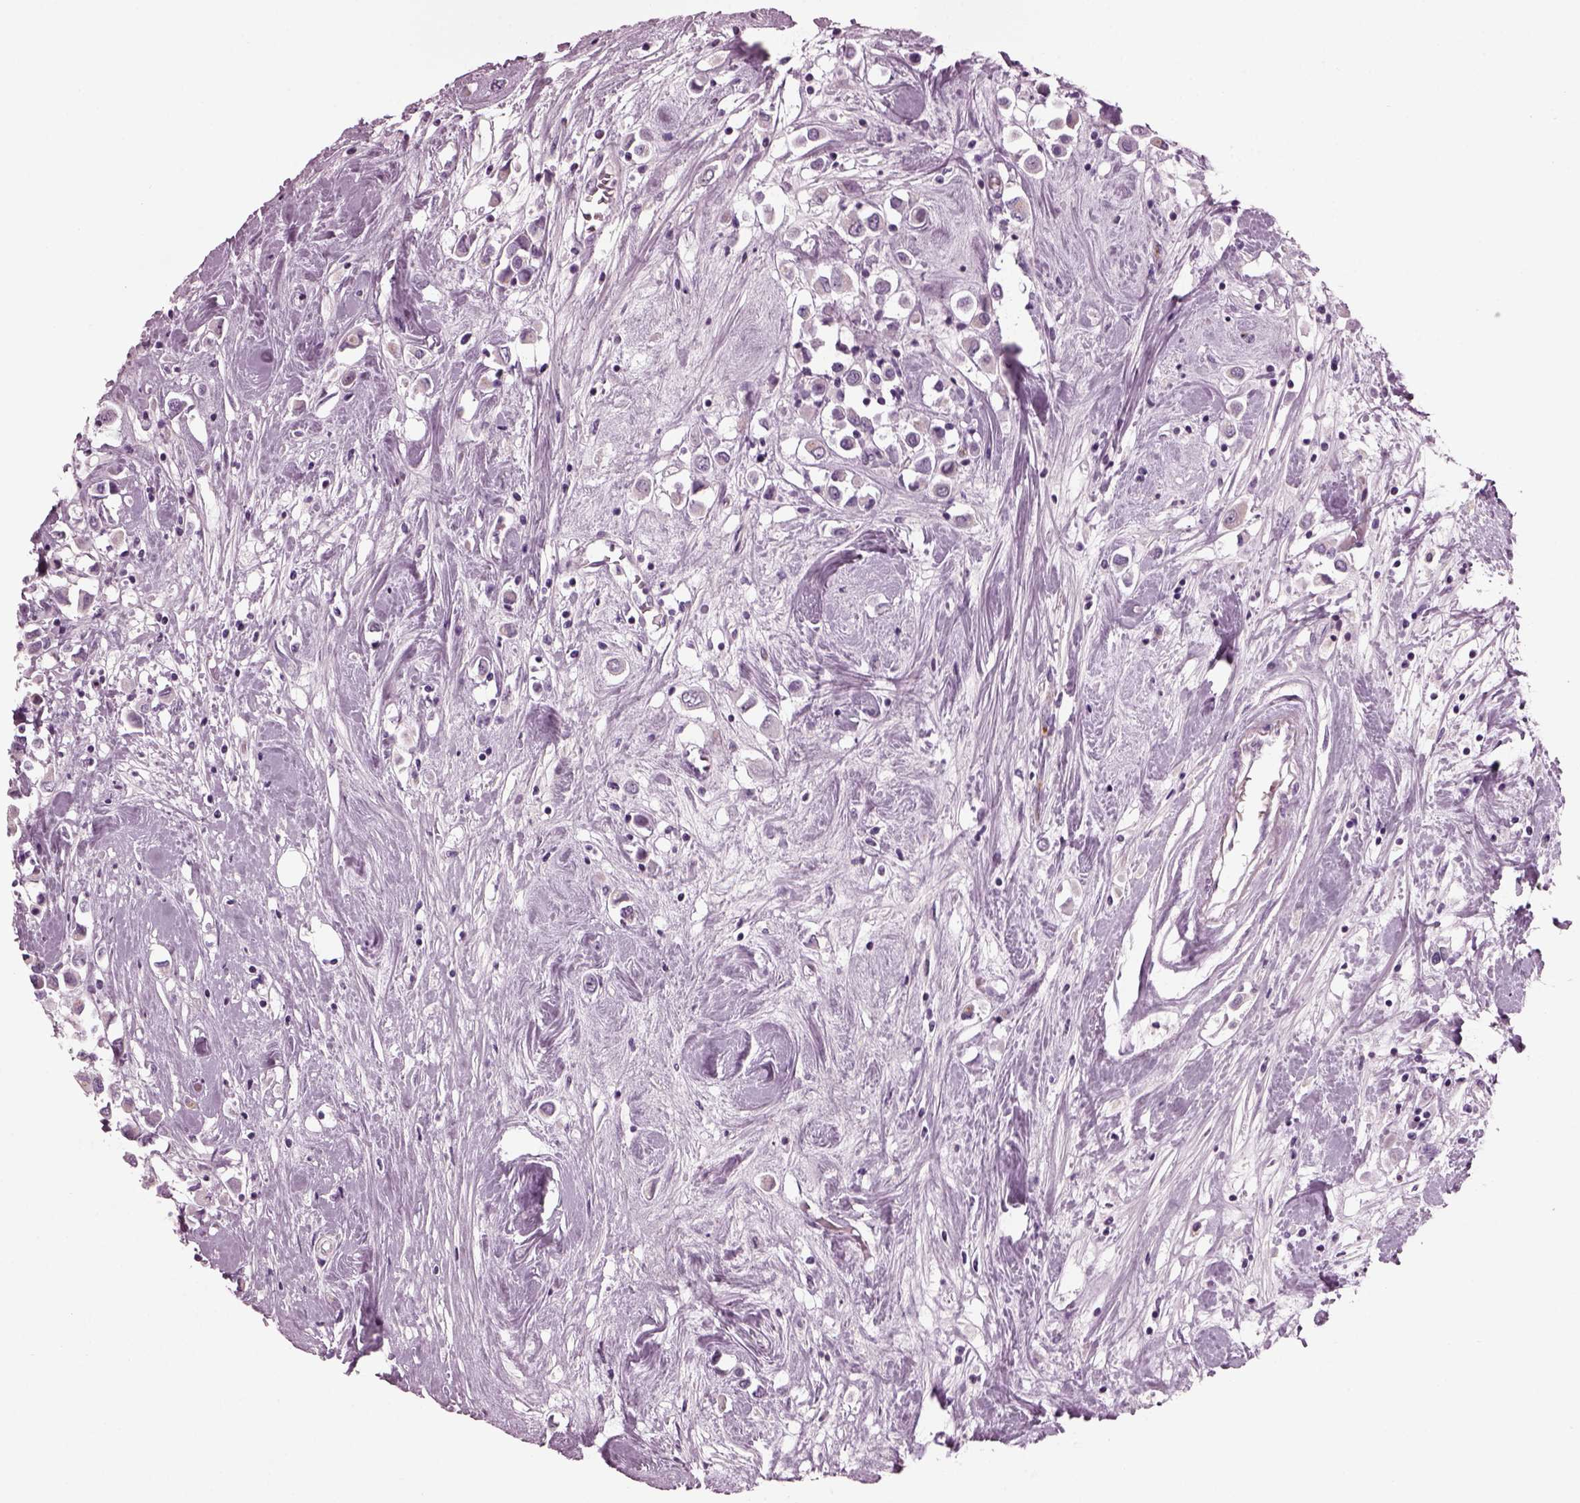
{"staining": {"intensity": "negative", "quantity": "none", "location": "none"}, "tissue": "breast cancer", "cell_type": "Tumor cells", "image_type": "cancer", "snomed": [{"axis": "morphology", "description": "Duct carcinoma"}, {"axis": "topography", "description": "Breast"}], "caption": "A high-resolution micrograph shows immunohistochemistry staining of infiltrating ductal carcinoma (breast), which exhibits no significant staining in tumor cells.", "gene": "DPYSL5", "patient": {"sex": "female", "age": 61}}